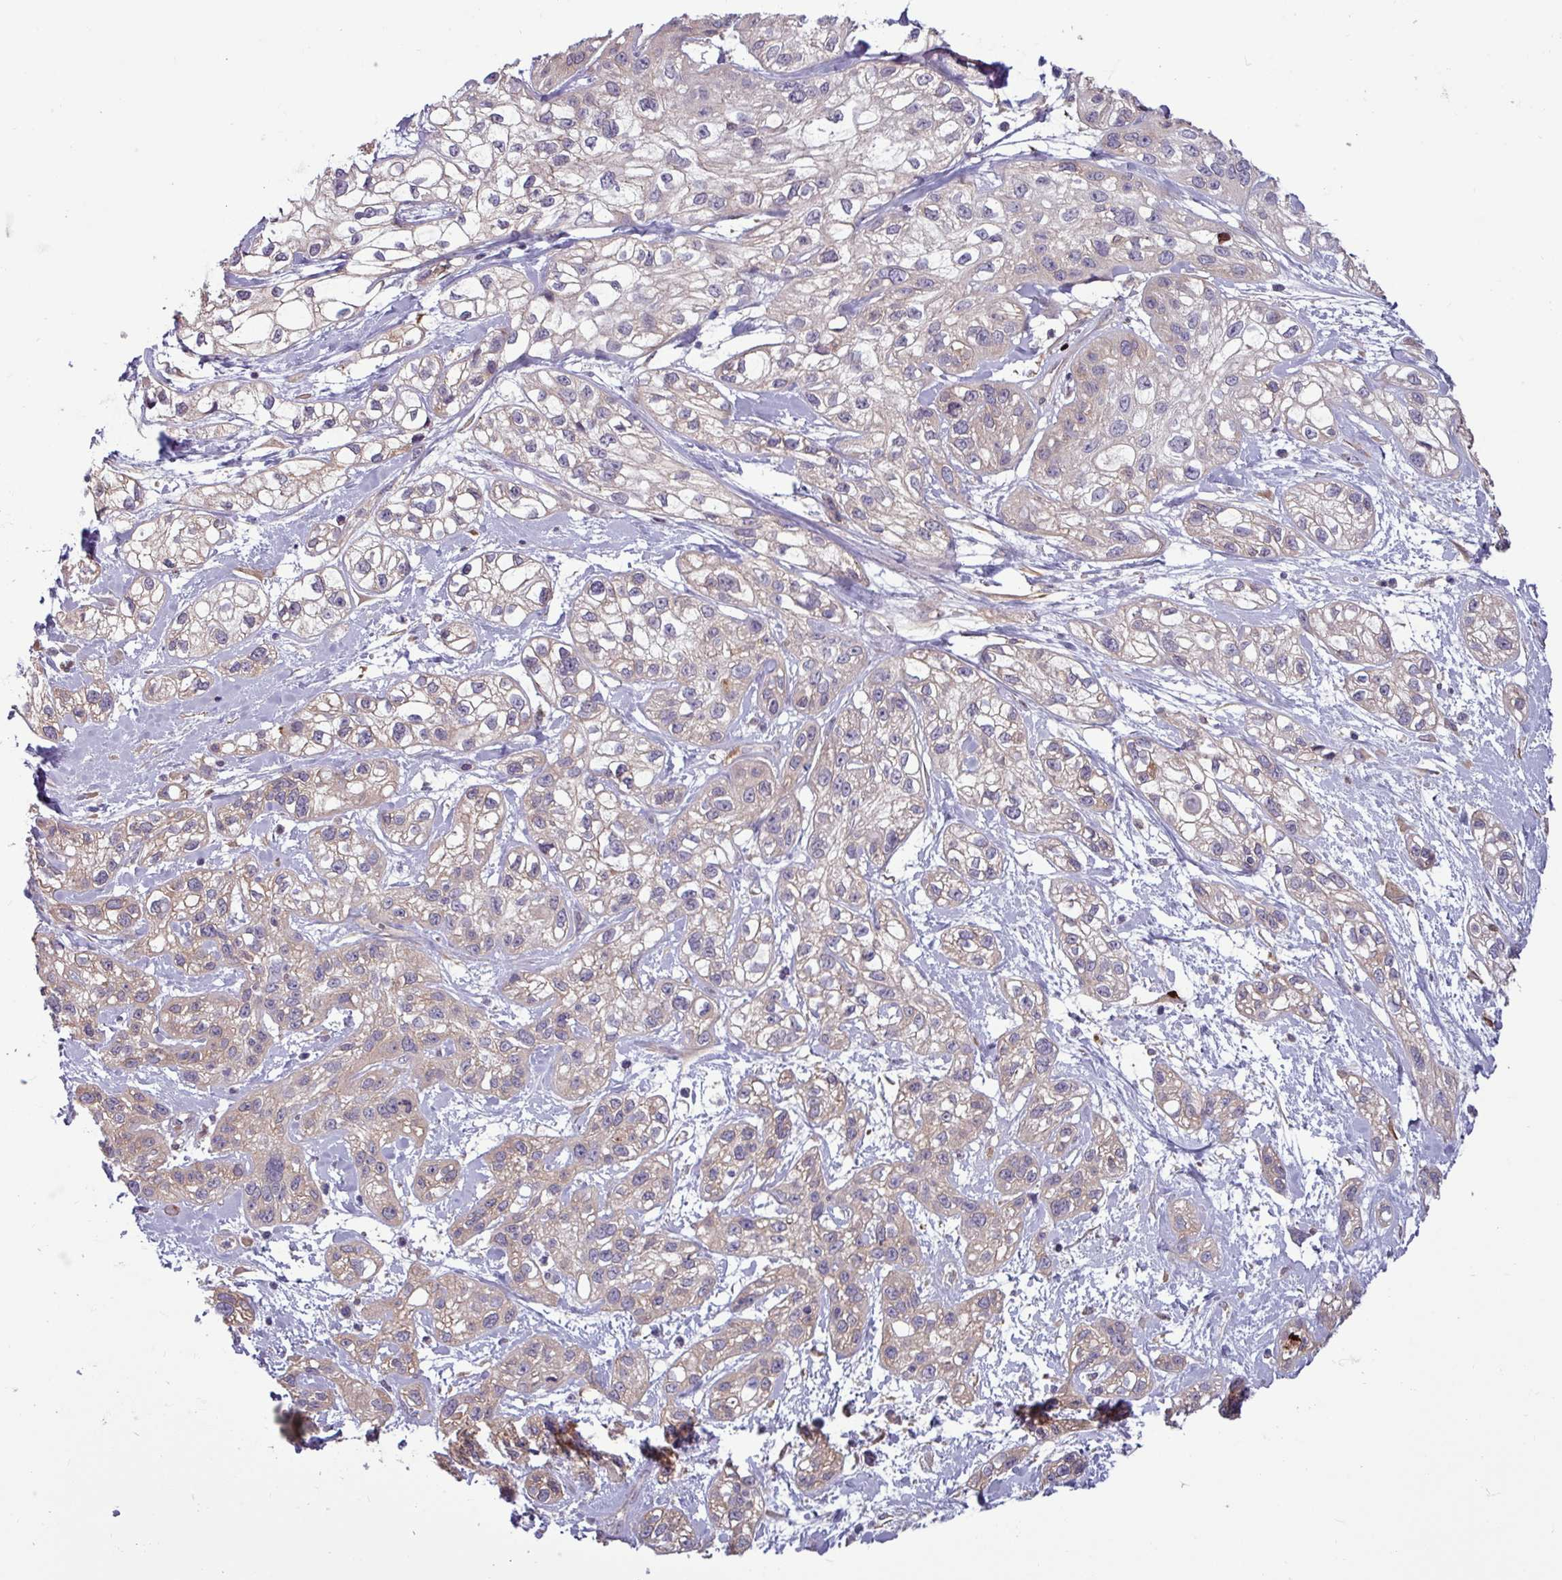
{"staining": {"intensity": "weak", "quantity": "<25%", "location": "cytoplasmic/membranous"}, "tissue": "skin cancer", "cell_type": "Tumor cells", "image_type": "cancer", "snomed": [{"axis": "morphology", "description": "Squamous cell carcinoma, NOS"}, {"axis": "topography", "description": "Skin"}], "caption": "An image of human squamous cell carcinoma (skin) is negative for staining in tumor cells. (DAB (3,3'-diaminobenzidine) immunohistochemistry with hematoxylin counter stain).", "gene": "PCED1A", "patient": {"sex": "male", "age": 82}}